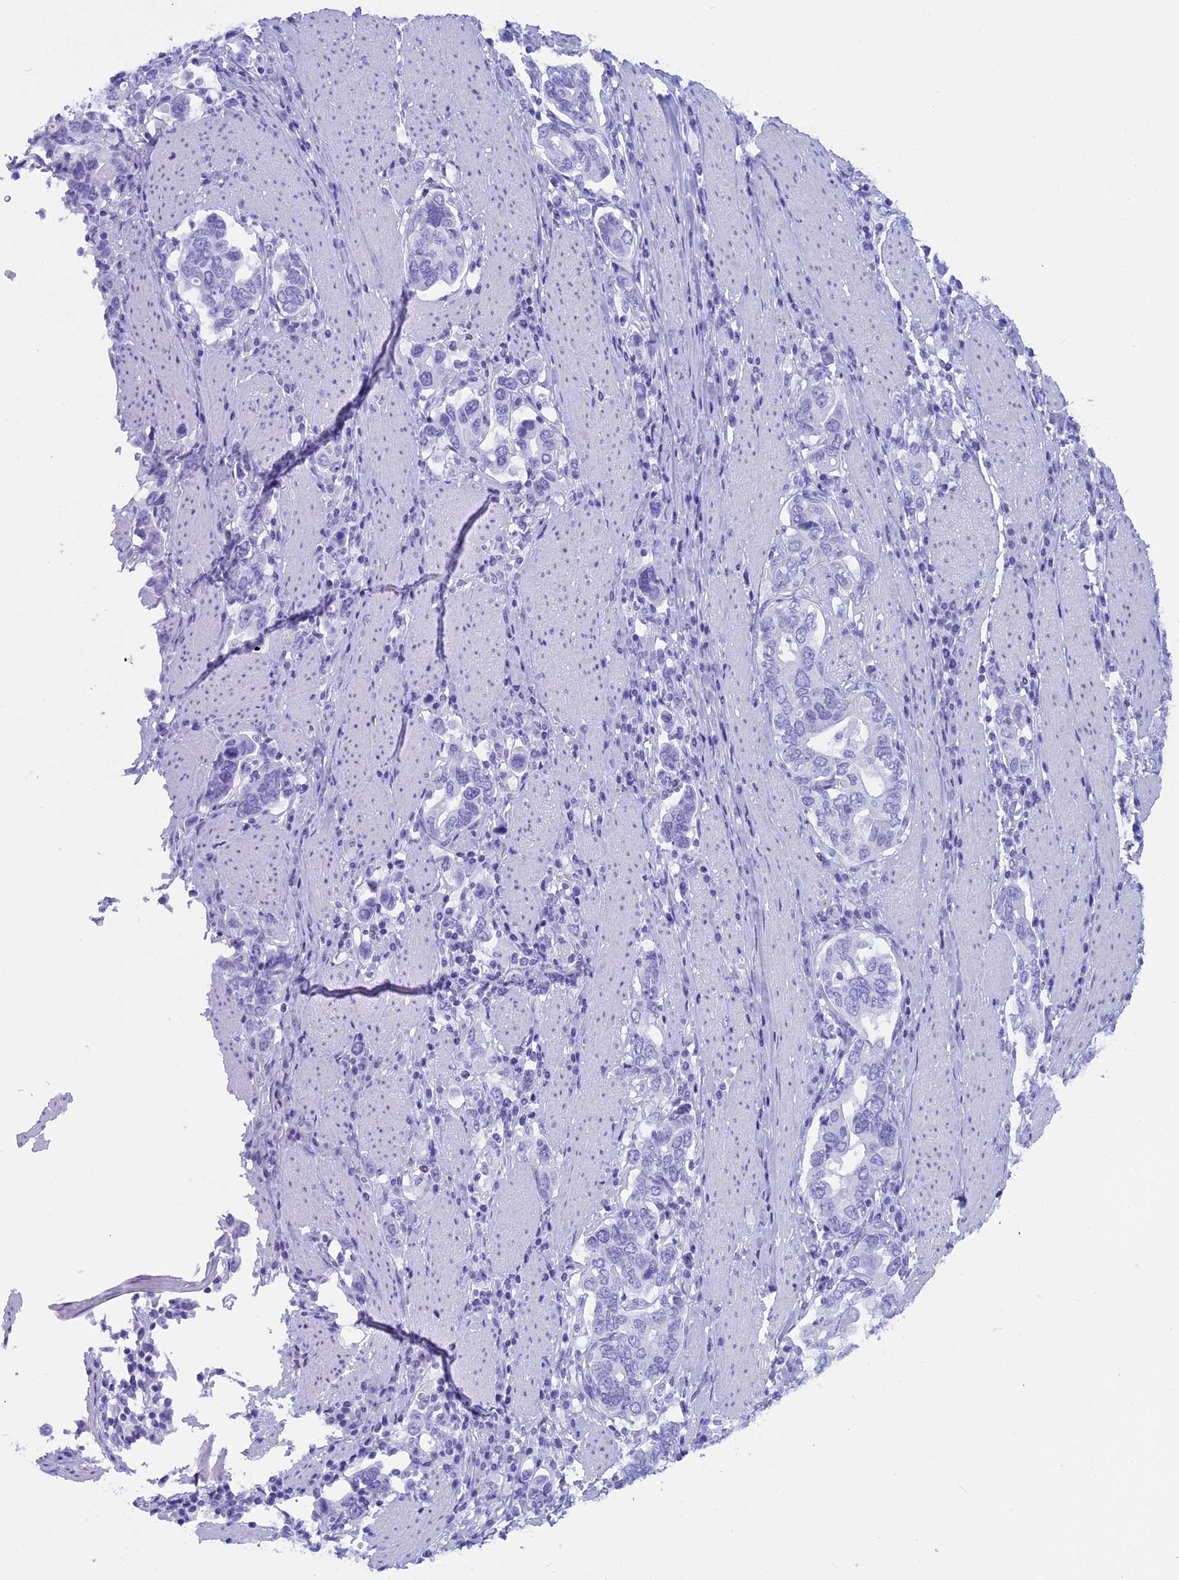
{"staining": {"intensity": "negative", "quantity": "none", "location": "none"}, "tissue": "stomach cancer", "cell_type": "Tumor cells", "image_type": "cancer", "snomed": [{"axis": "morphology", "description": "Adenocarcinoma, NOS"}, {"axis": "topography", "description": "Stomach, upper"}, {"axis": "topography", "description": "Stomach"}], "caption": "This photomicrograph is of stomach cancer (adenocarcinoma) stained with IHC to label a protein in brown with the nuclei are counter-stained blue. There is no staining in tumor cells. (Stains: DAB (3,3'-diaminobenzidine) immunohistochemistry with hematoxylin counter stain, Microscopy: brightfield microscopy at high magnification).", "gene": "FAM169A", "patient": {"sex": "male", "age": 62}}